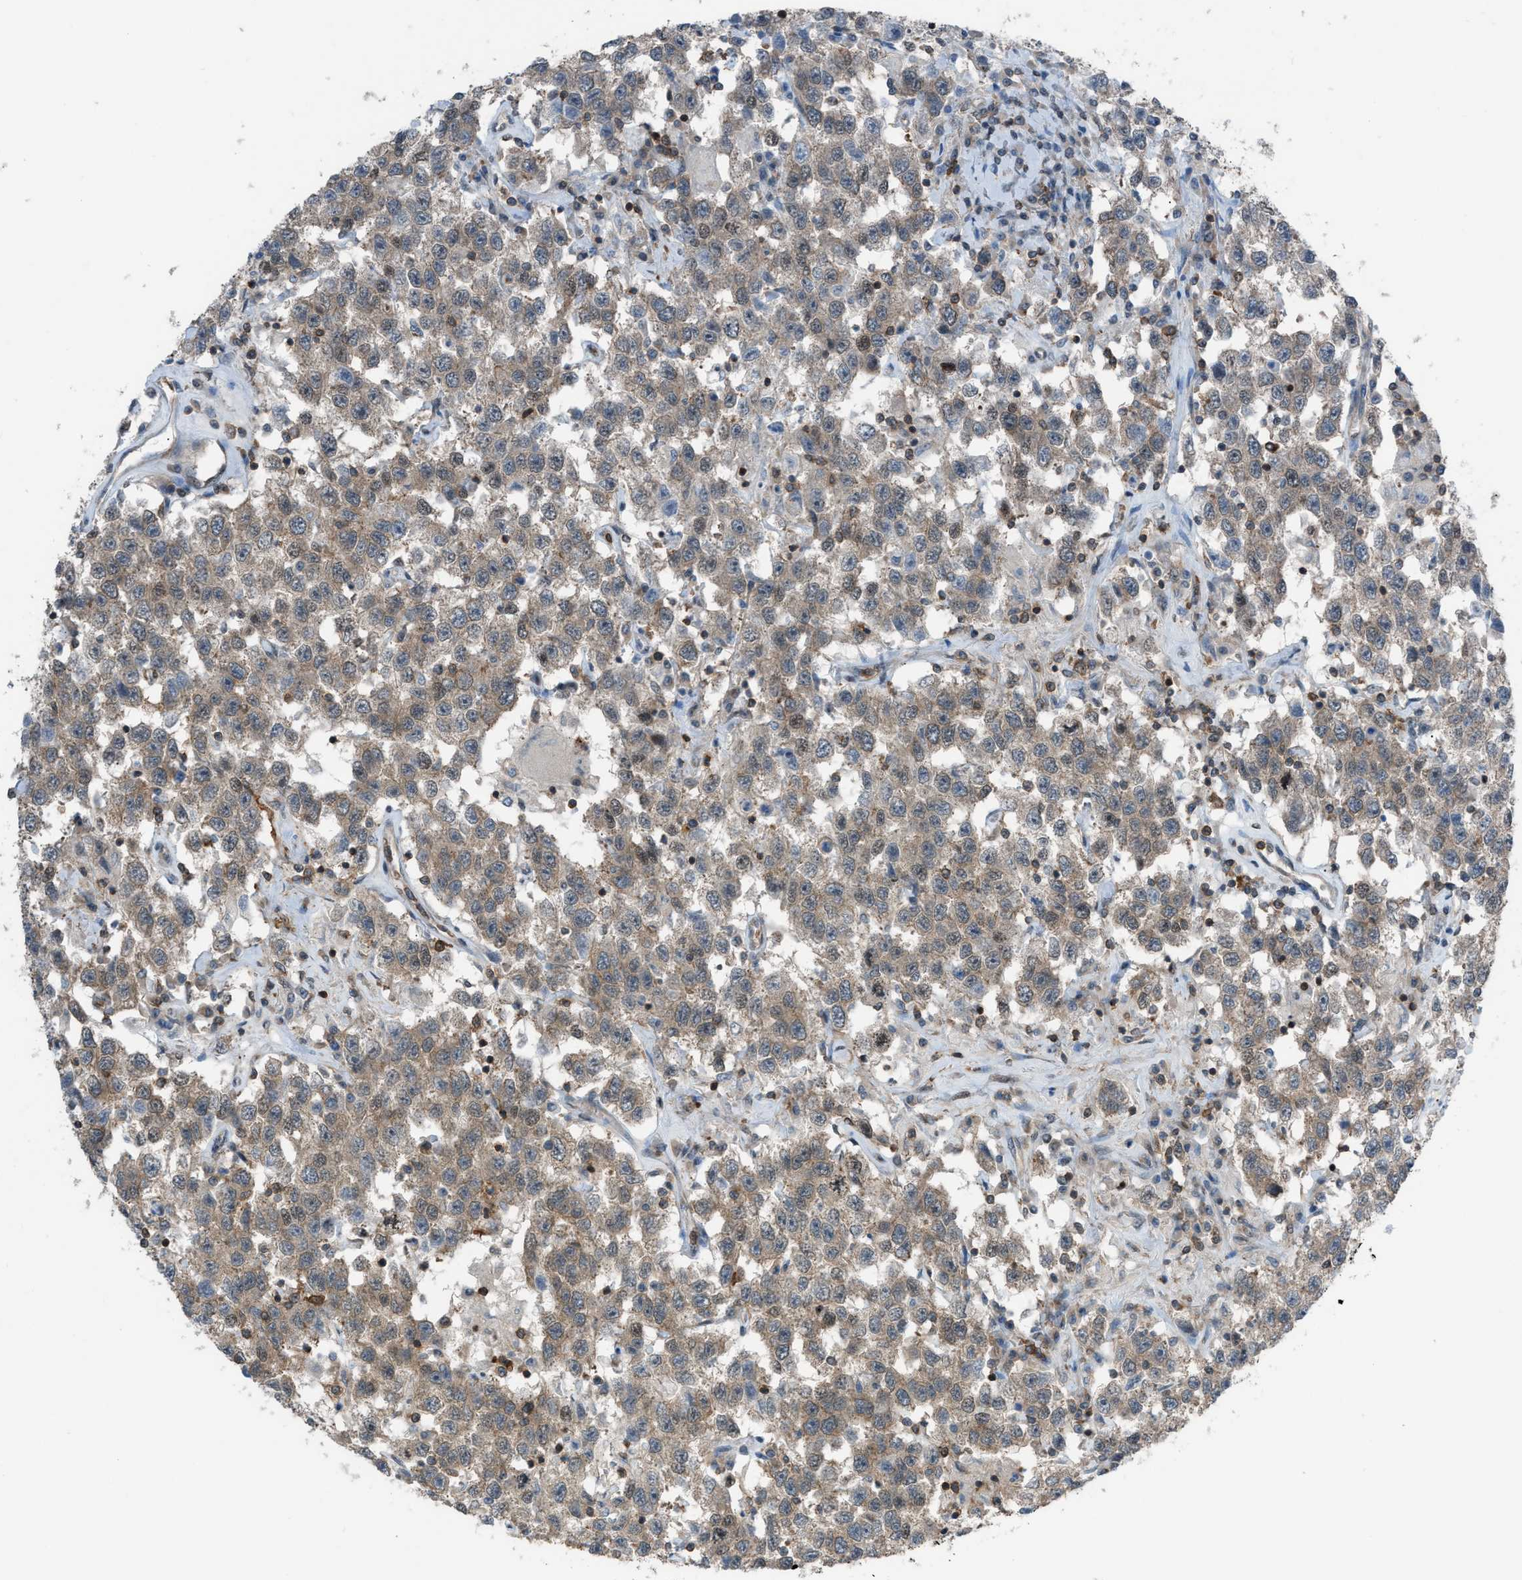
{"staining": {"intensity": "weak", "quantity": "25%-75%", "location": "cytoplasmic/membranous"}, "tissue": "testis cancer", "cell_type": "Tumor cells", "image_type": "cancer", "snomed": [{"axis": "morphology", "description": "Seminoma, NOS"}, {"axis": "topography", "description": "Testis"}], "caption": "A high-resolution photomicrograph shows immunohistochemistry (IHC) staining of testis cancer (seminoma), which displays weak cytoplasmic/membranous positivity in approximately 25%-75% of tumor cells.", "gene": "DYRK1A", "patient": {"sex": "male", "age": 41}}